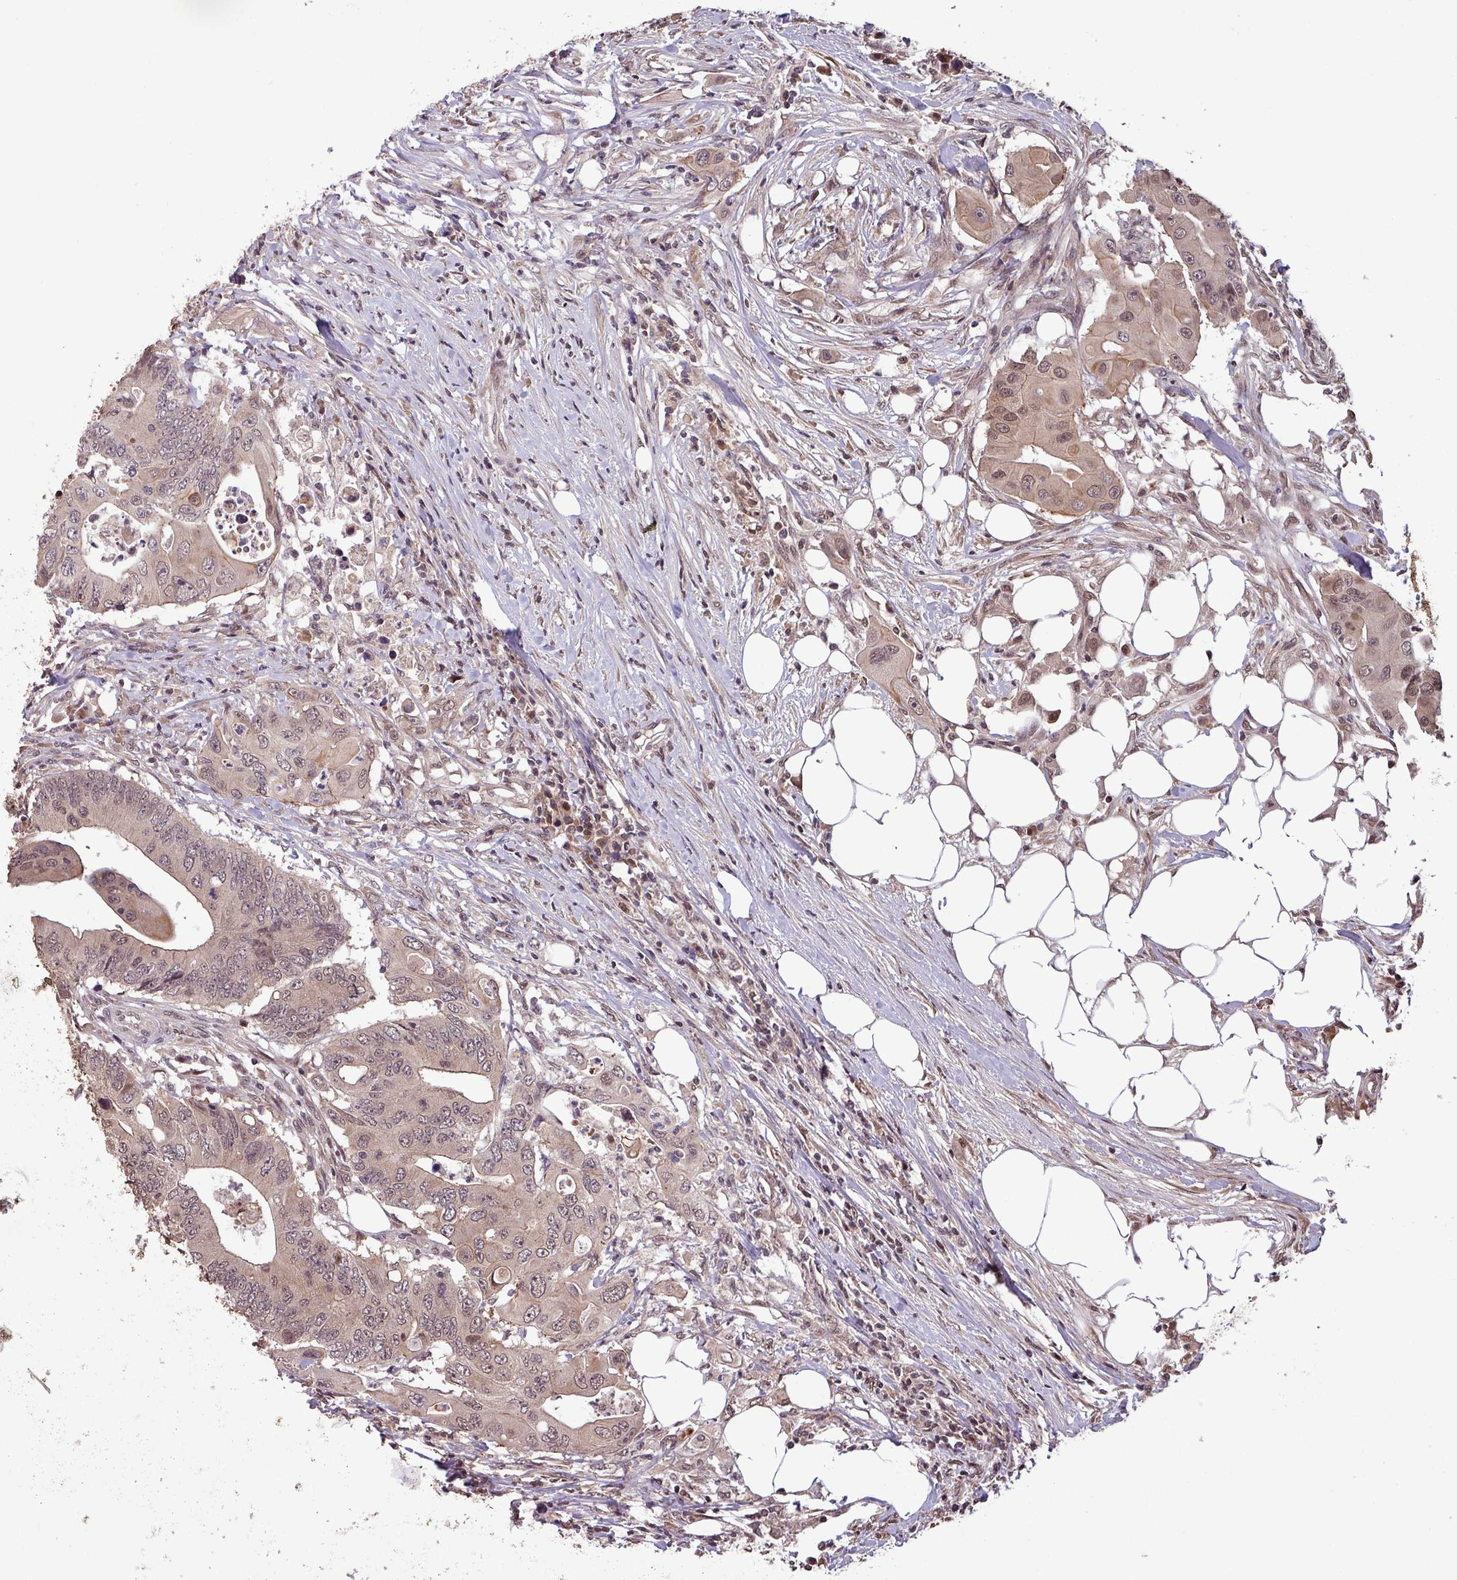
{"staining": {"intensity": "weak", "quantity": ">75%", "location": "cytoplasmic/membranous,nuclear"}, "tissue": "colorectal cancer", "cell_type": "Tumor cells", "image_type": "cancer", "snomed": [{"axis": "morphology", "description": "Adenocarcinoma, NOS"}, {"axis": "topography", "description": "Colon"}], "caption": "Weak cytoplasmic/membranous and nuclear protein staining is appreciated in approximately >75% of tumor cells in adenocarcinoma (colorectal). The protein of interest is shown in brown color, while the nuclei are stained blue.", "gene": "NOB1", "patient": {"sex": "male", "age": 71}}